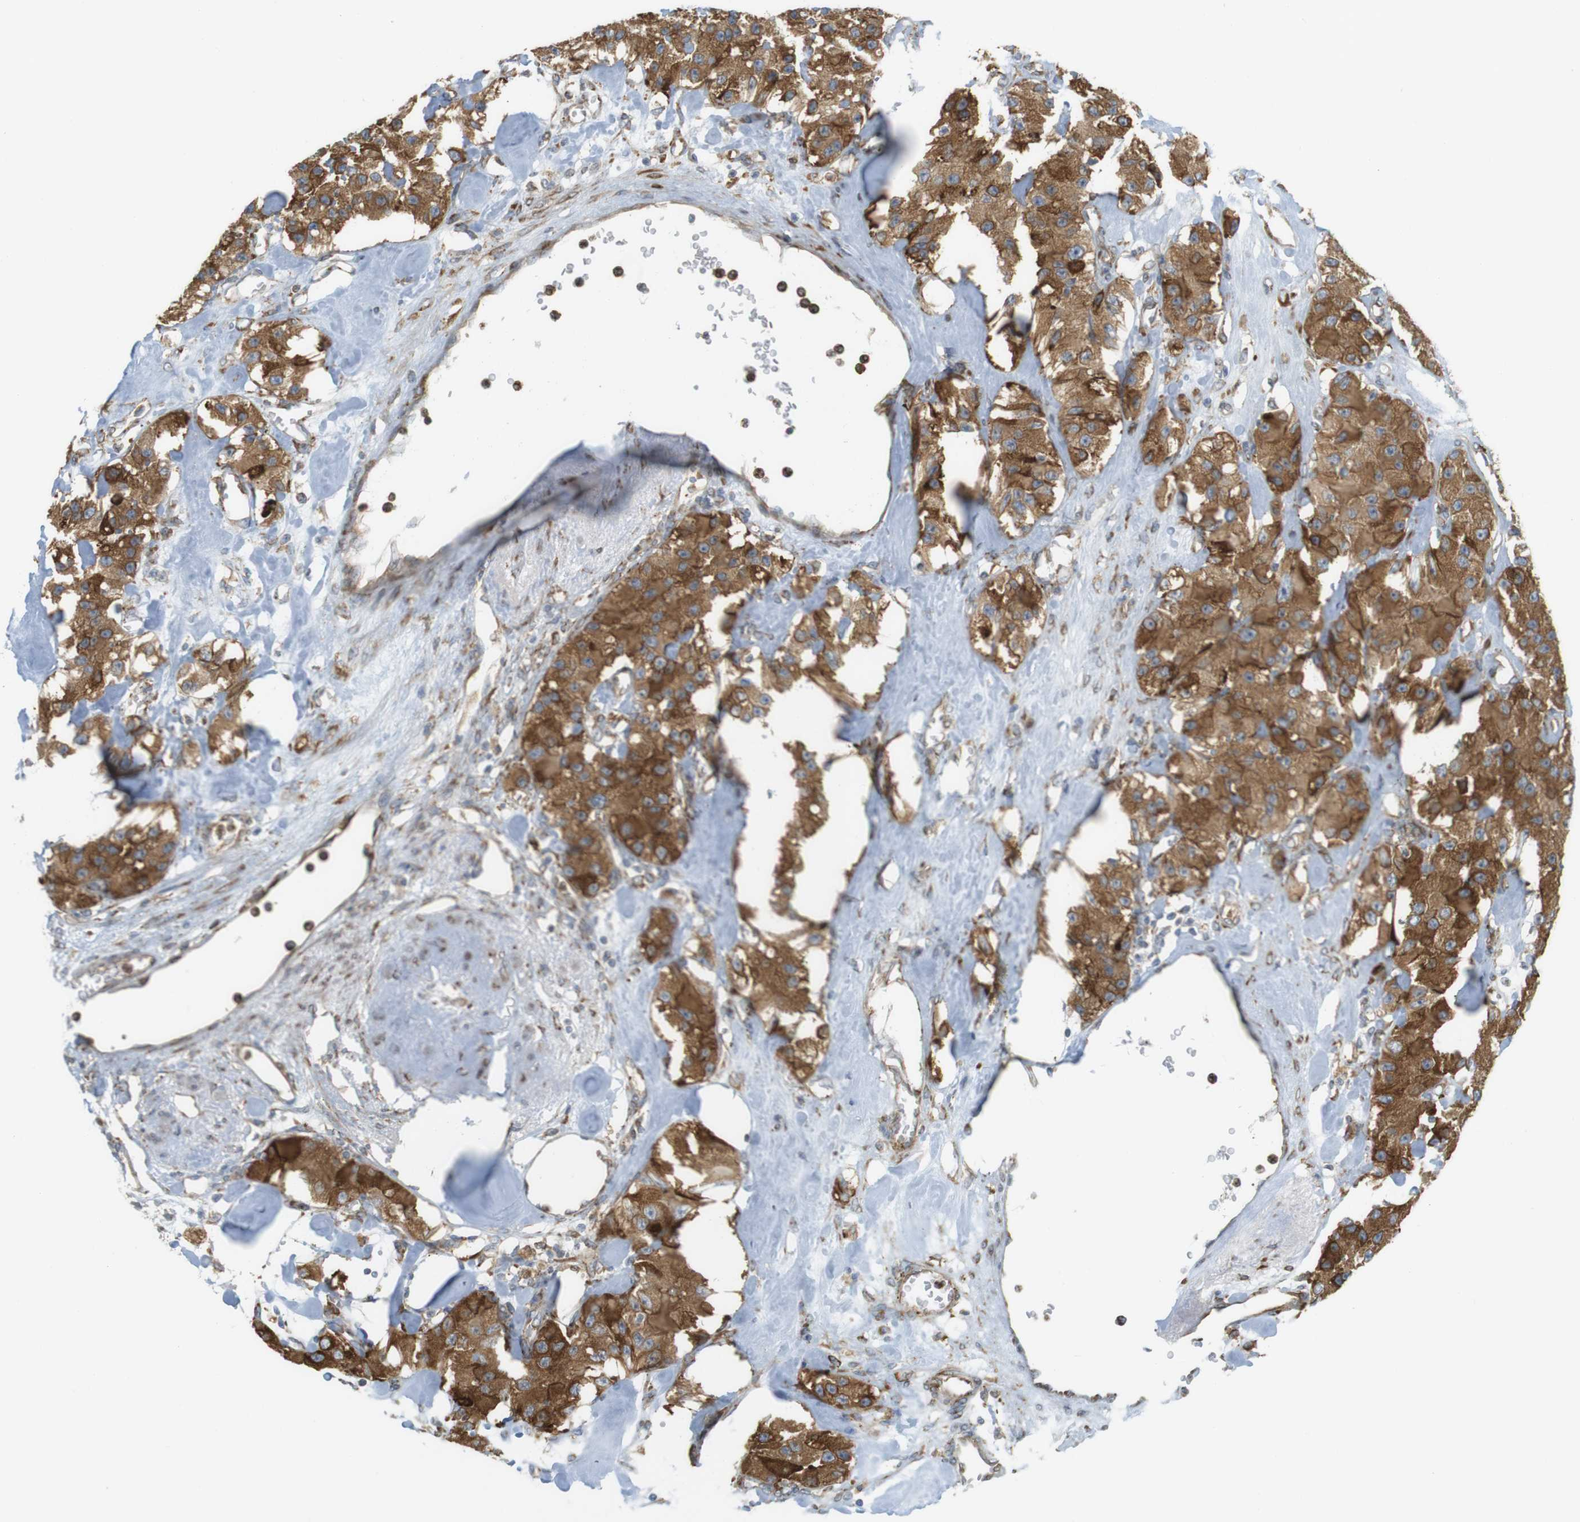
{"staining": {"intensity": "moderate", "quantity": ">75%", "location": "cytoplasmic/membranous"}, "tissue": "carcinoid", "cell_type": "Tumor cells", "image_type": "cancer", "snomed": [{"axis": "morphology", "description": "Carcinoid, malignant, NOS"}, {"axis": "topography", "description": "Pancreas"}], "caption": "Carcinoid stained with DAB (3,3'-diaminobenzidine) immunohistochemistry displays medium levels of moderate cytoplasmic/membranous expression in about >75% of tumor cells. (Stains: DAB in brown, nuclei in blue, Microscopy: brightfield microscopy at high magnification).", "gene": "MBOAT2", "patient": {"sex": "male", "age": 41}}